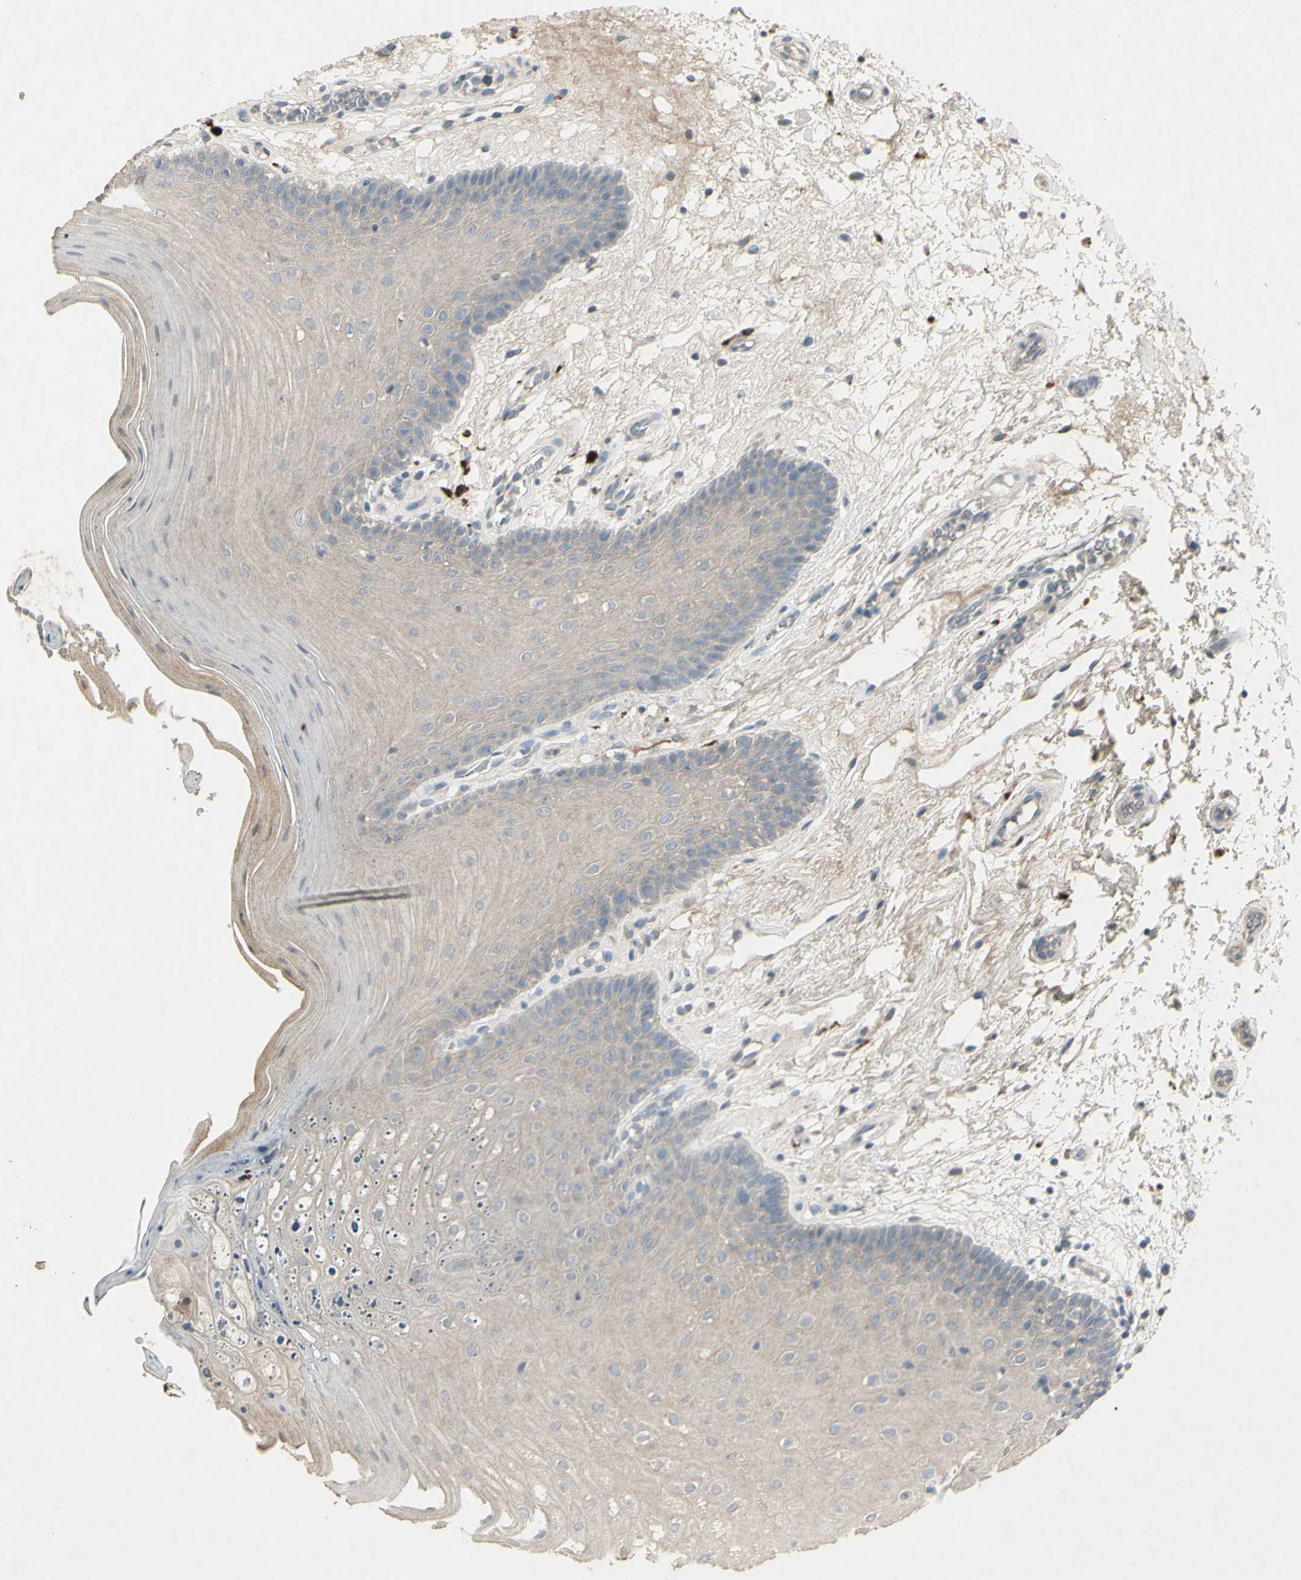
{"staining": {"intensity": "weak", "quantity": ">75%", "location": "cytoplasmic/membranous"}, "tissue": "oral mucosa", "cell_type": "Squamous epithelial cells", "image_type": "normal", "snomed": [{"axis": "morphology", "description": "Normal tissue, NOS"}, {"axis": "morphology", "description": "Squamous cell carcinoma, NOS"}, {"axis": "topography", "description": "Skeletal muscle"}, {"axis": "topography", "description": "Oral tissue"}, {"axis": "topography", "description": "Head-Neck"}], "caption": "IHC (DAB) staining of normal oral mucosa shows weak cytoplasmic/membranous protein expression in about >75% of squamous epithelial cells.", "gene": "TIMM21", "patient": {"sex": "male", "age": 71}}